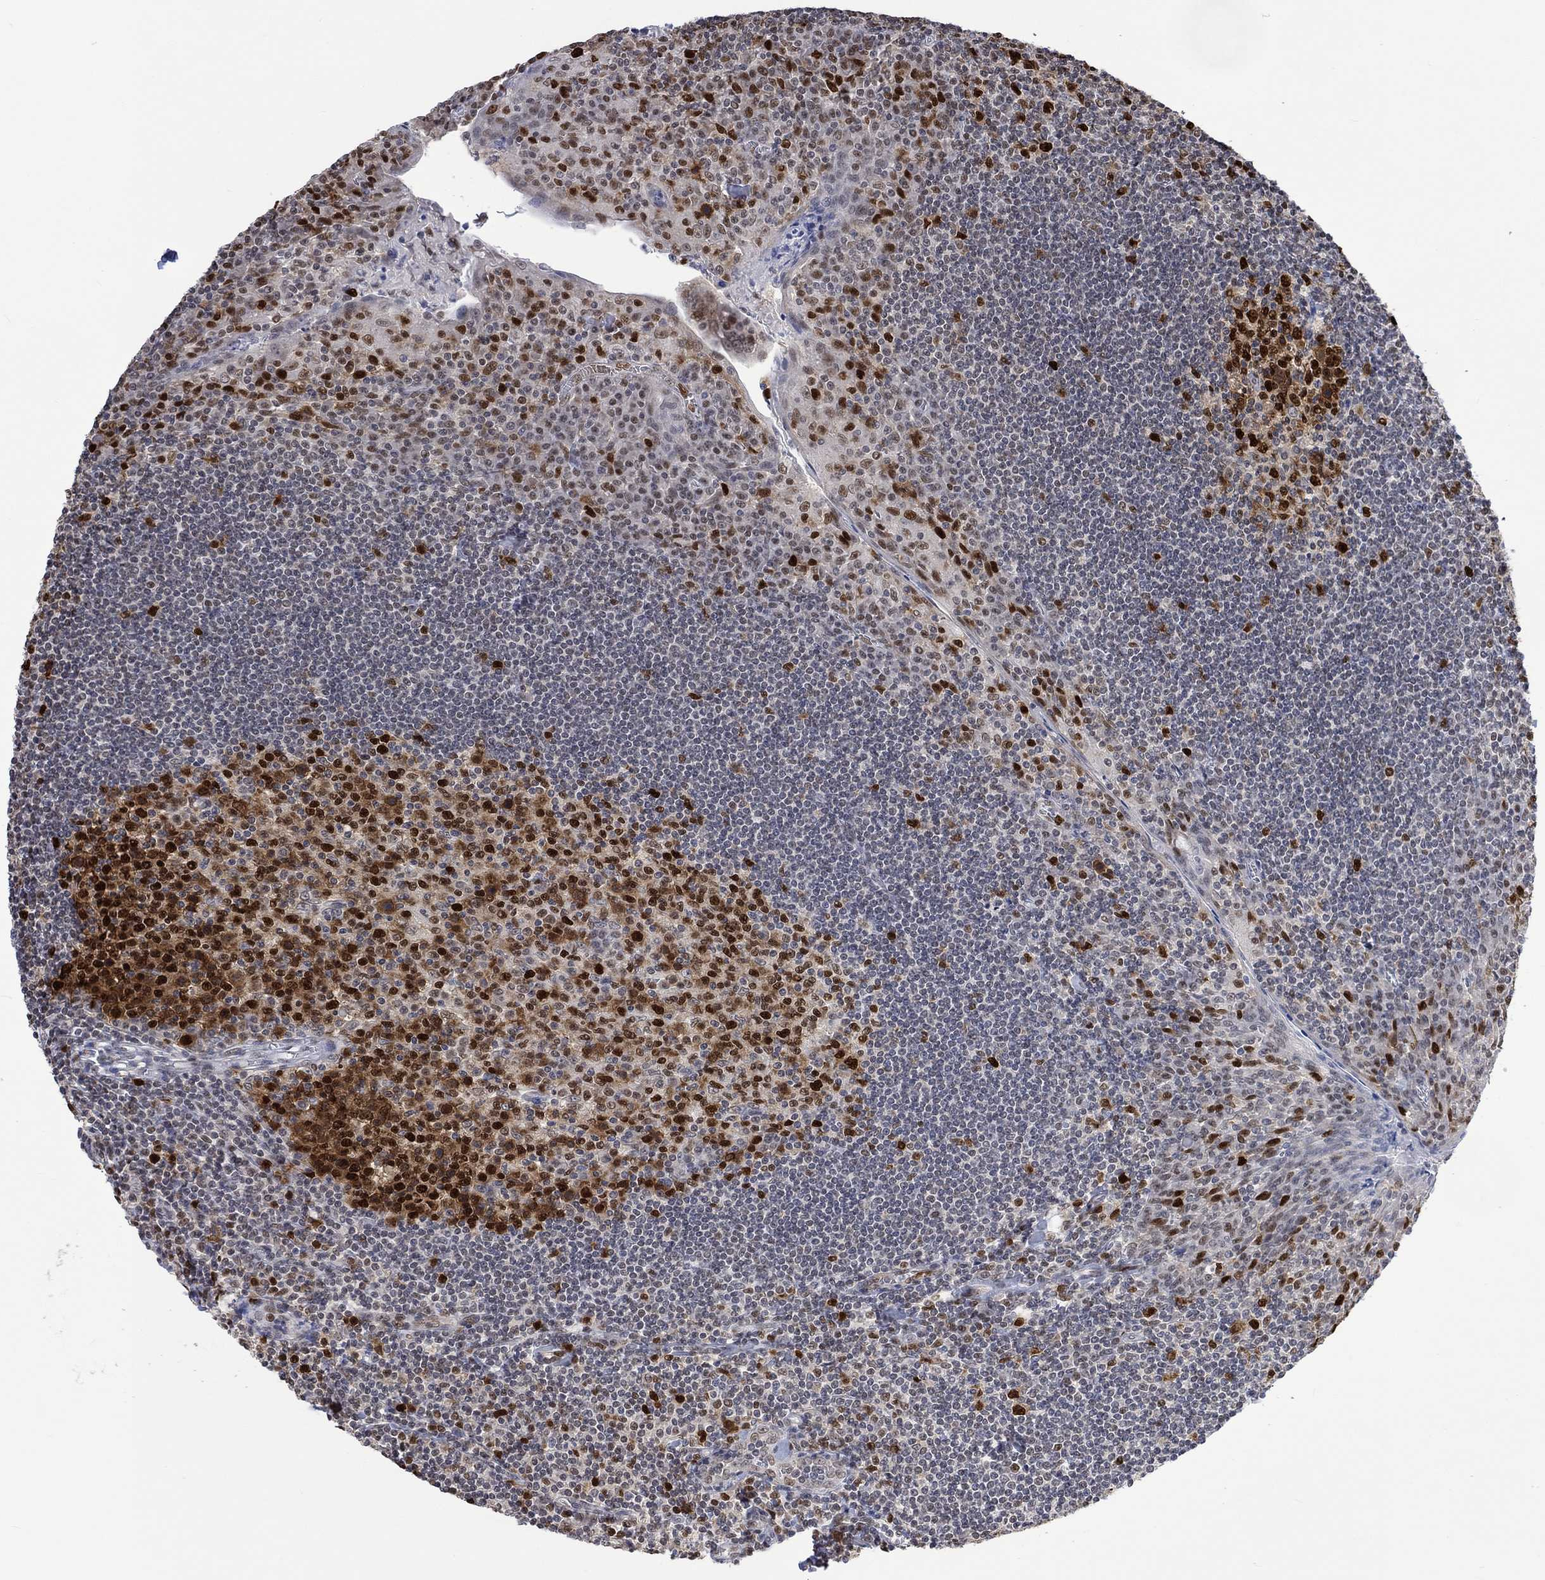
{"staining": {"intensity": "strong", "quantity": "25%-75%", "location": "nuclear"}, "tissue": "tonsil", "cell_type": "Germinal center cells", "image_type": "normal", "snomed": [{"axis": "morphology", "description": "Normal tissue, NOS"}, {"axis": "topography", "description": "Tonsil"}], "caption": "Protein staining displays strong nuclear expression in about 25%-75% of germinal center cells in benign tonsil. (Brightfield microscopy of DAB IHC at high magnification).", "gene": "RAD54L2", "patient": {"sex": "female", "age": 12}}